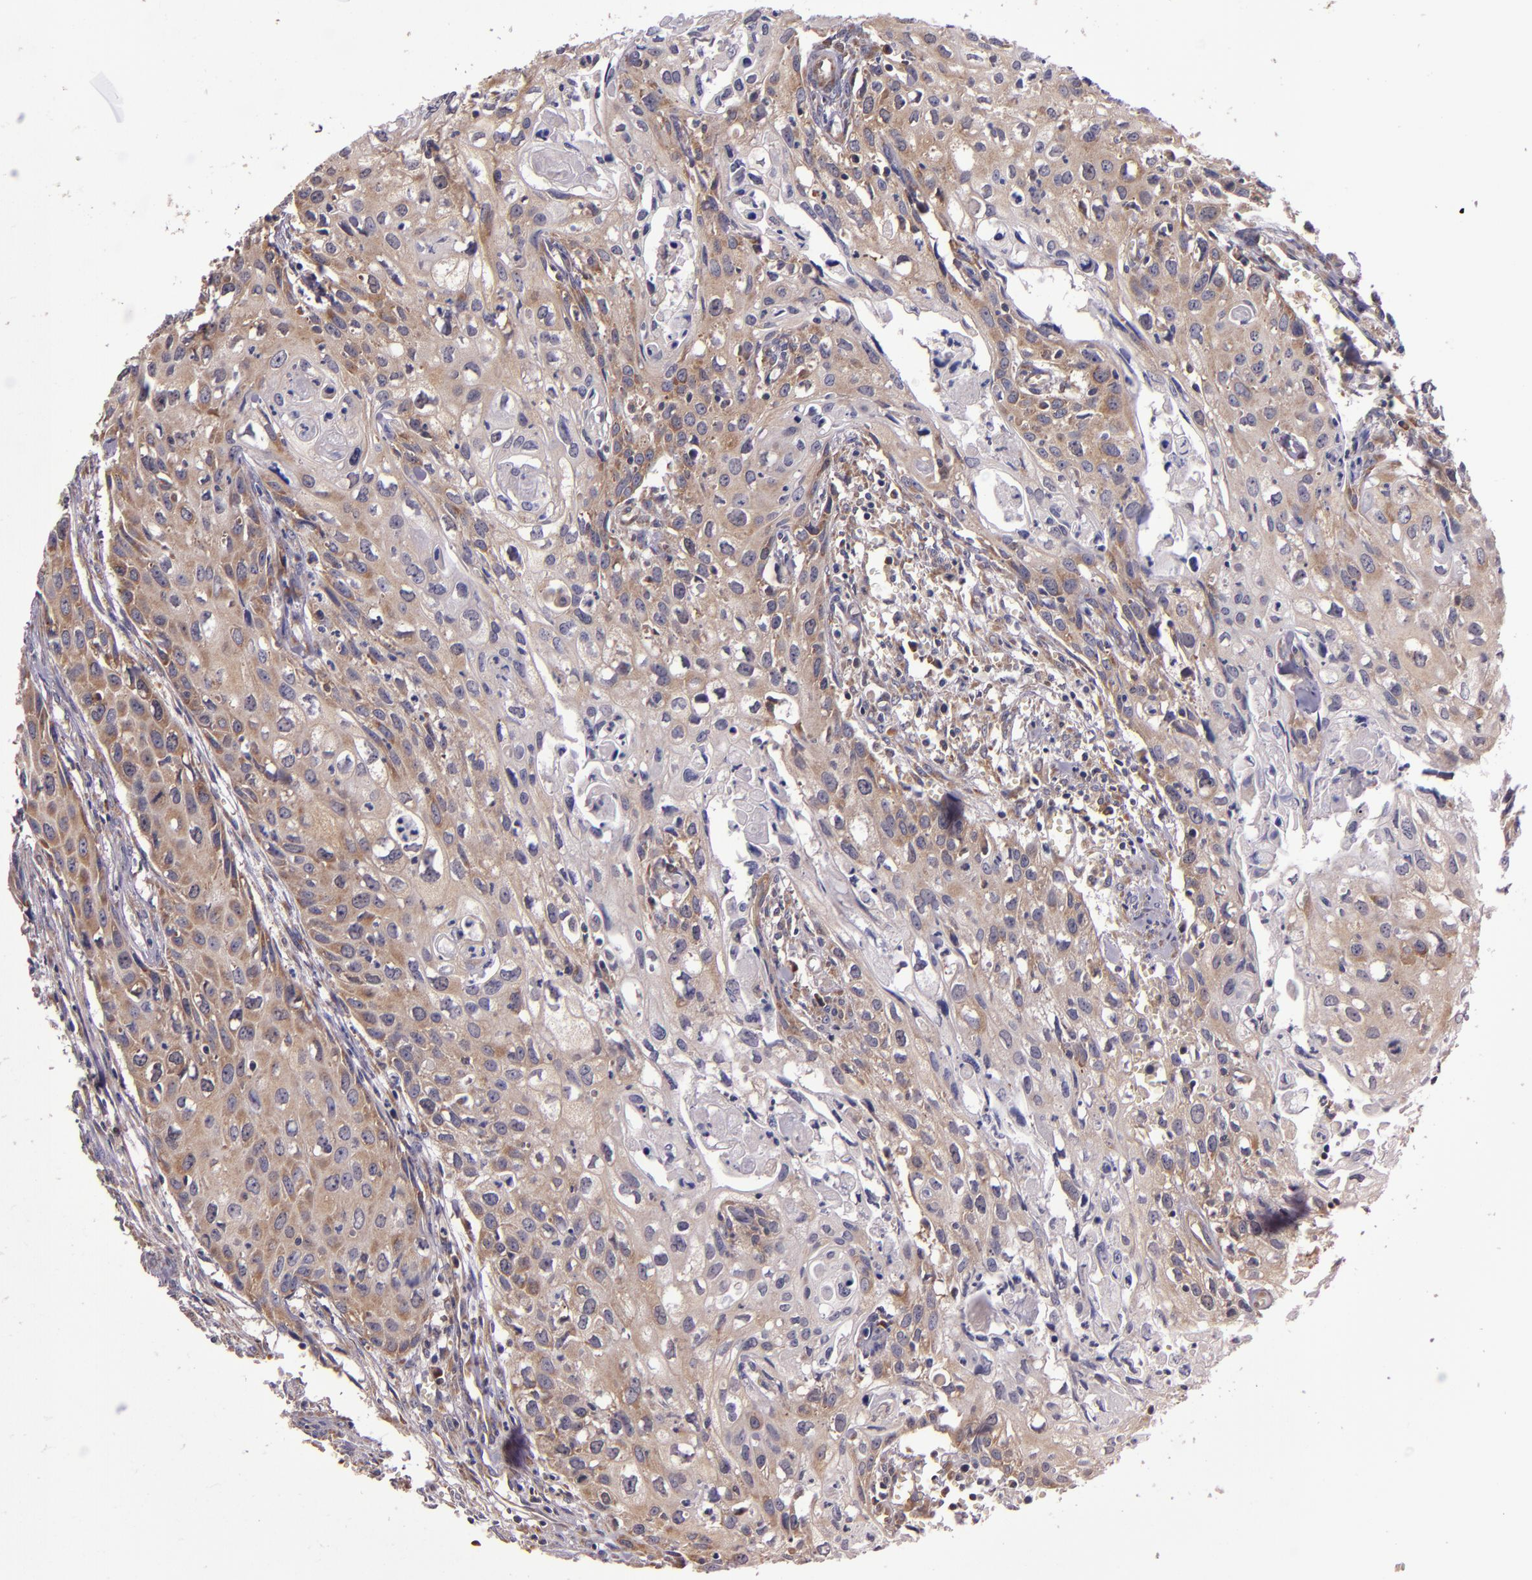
{"staining": {"intensity": "moderate", "quantity": ">75%", "location": "cytoplasmic/membranous"}, "tissue": "urothelial cancer", "cell_type": "Tumor cells", "image_type": "cancer", "snomed": [{"axis": "morphology", "description": "Urothelial carcinoma, High grade"}, {"axis": "topography", "description": "Urinary bladder"}], "caption": "Immunohistochemistry (DAB (3,3'-diaminobenzidine)) staining of urothelial cancer shows moderate cytoplasmic/membranous protein positivity in about >75% of tumor cells. The staining was performed using DAB to visualize the protein expression in brown, while the nuclei were stained in blue with hematoxylin (Magnification: 20x).", "gene": "EIF4ENIF1", "patient": {"sex": "male", "age": 54}}